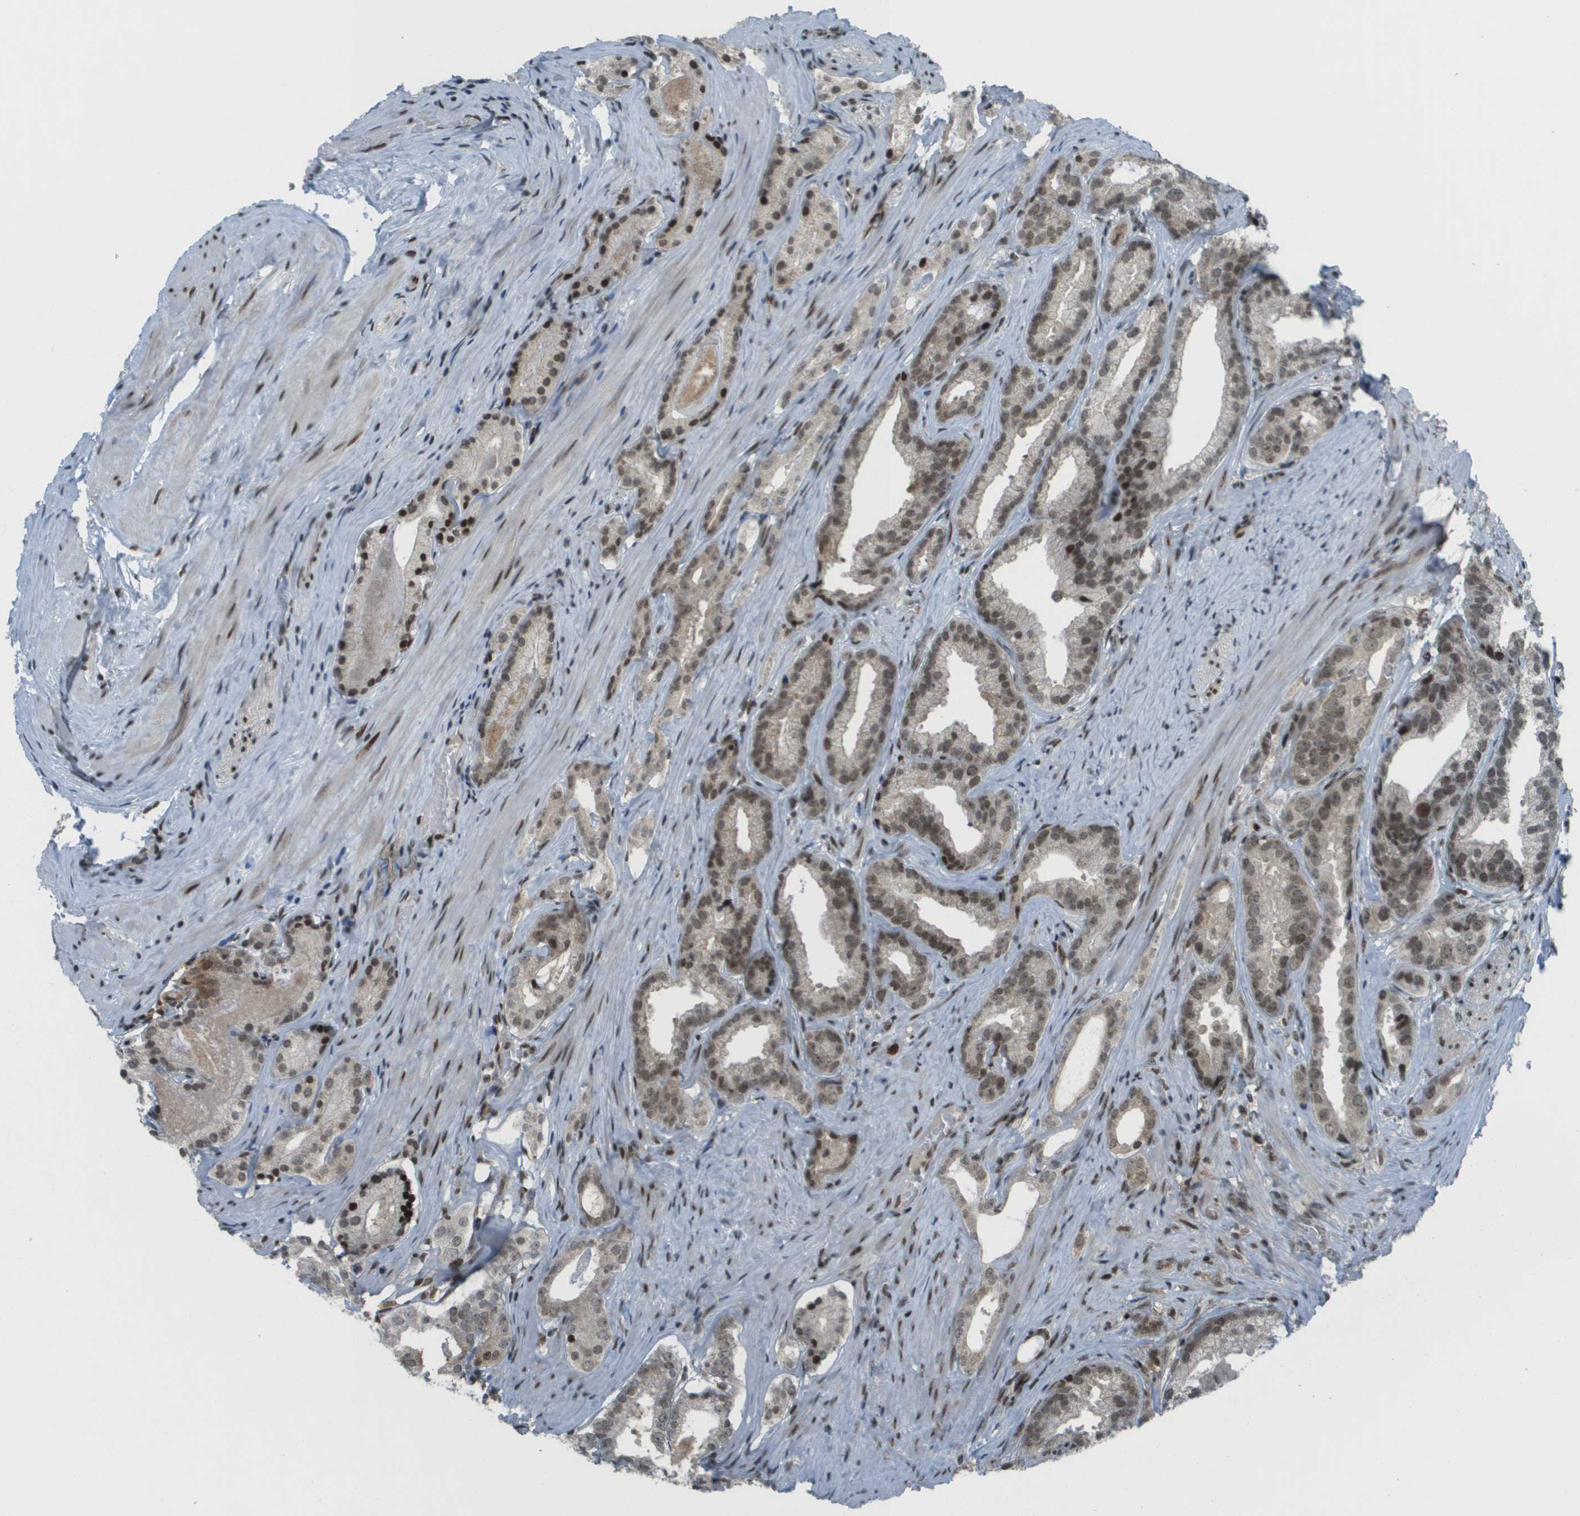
{"staining": {"intensity": "moderate", "quantity": ">75%", "location": "nuclear"}, "tissue": "prostate cancer", "cell_type": "Tumor cells", "image_type": "cancer", "snomed": [{"axis": "morphology", "description": "Adenocarcinoma, Low grade"}, {"axis": "topography", "description": "Prostate"}], "caption": "Prostate low-grade adenocarcinoma tissue exhibits moderate nuclear positivity in about >75% of tumor cells, visualized by immunohistochemistry. (brown staining indicates protein expression, while blue staining denotes nuclei).", "gene": "IRF7", "patient": {"sex": "male", "age": 59}}